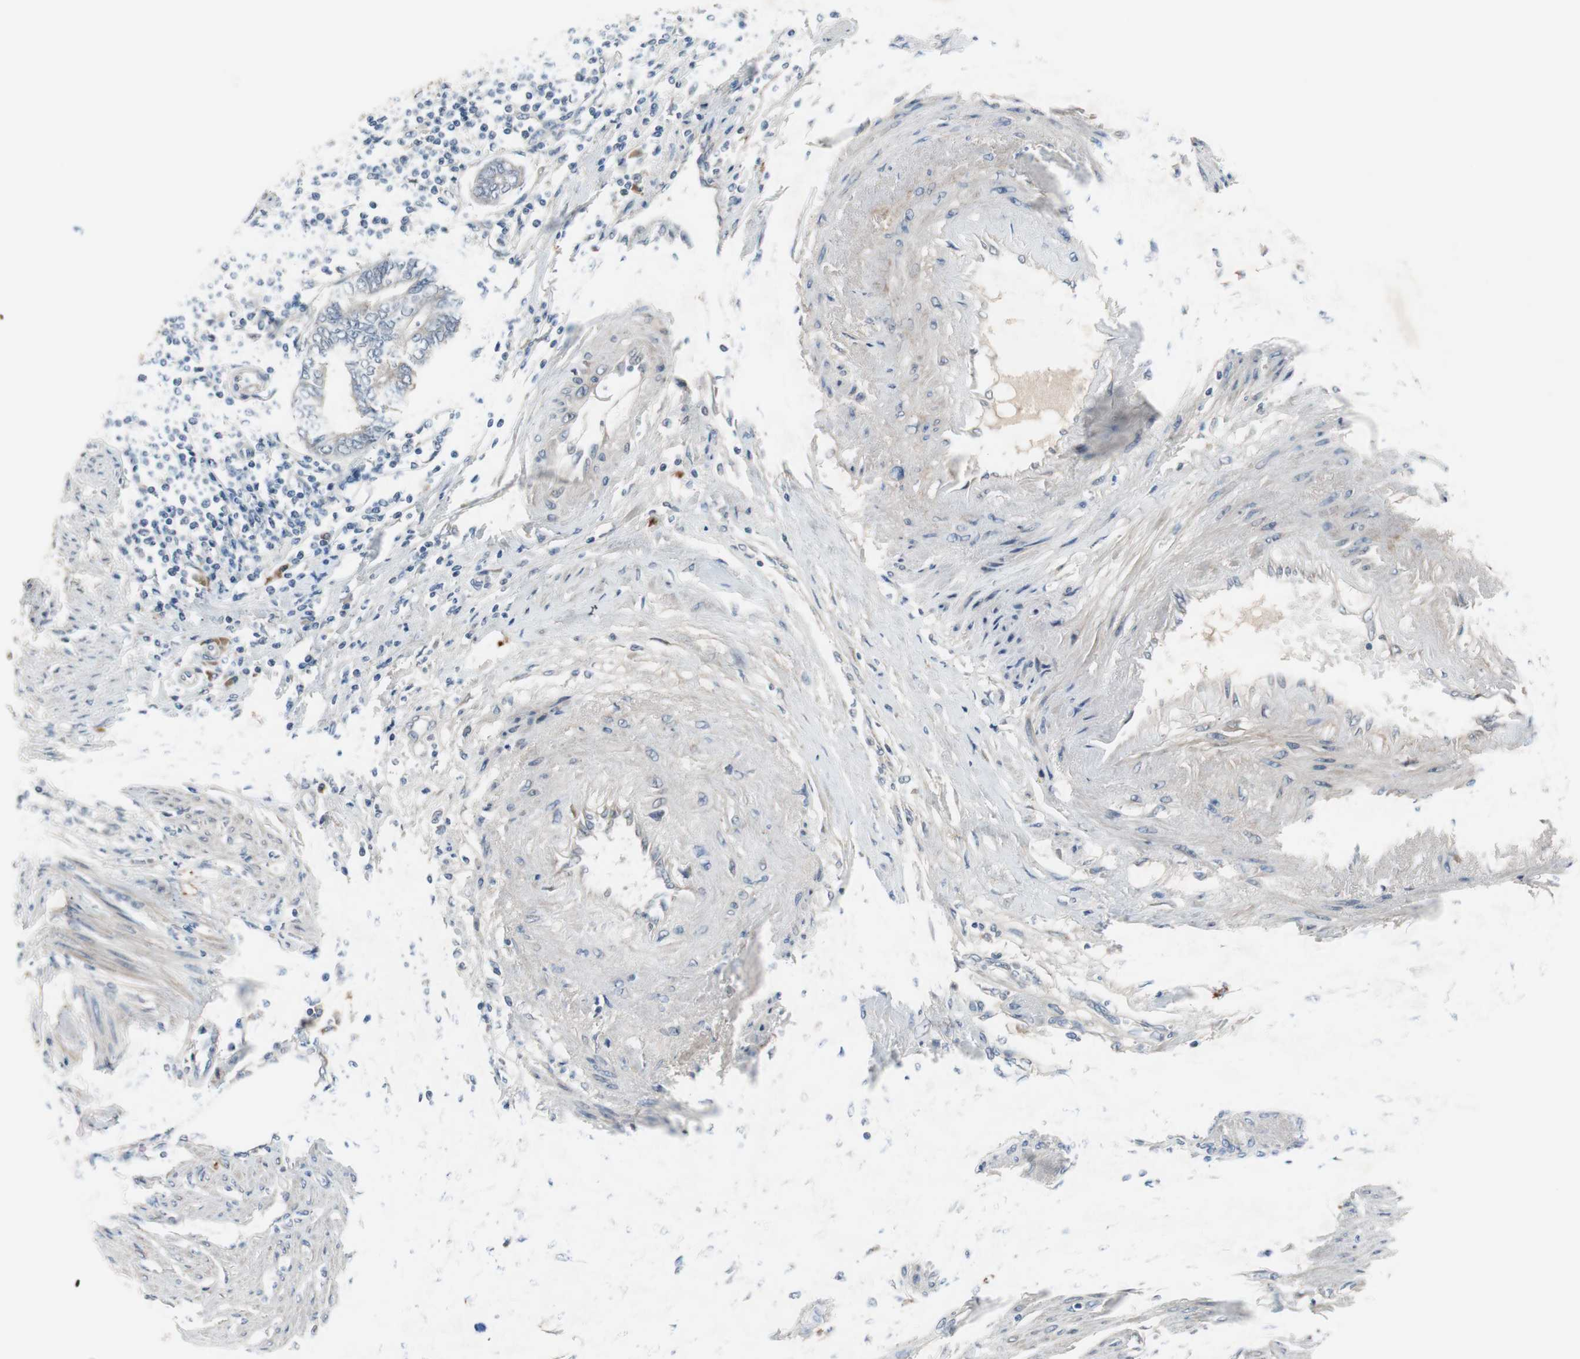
{"staining": {"intensity": "negative", "quantity": "none", "location": "none"}, "tissue": "endometrial cancer", "cell_type": "Tumor cells", "image_type": "cancer", "snomed": [{"axis": "morphology", "description": "Adenocarcinoma, NOS"}, {"axis": "topography", "description": "Uterus"}, {"axis": "topography", "description": "Endometrium"}], "caption": "Endometrial cancer stained for a protein using IHC reveals no positivity tumor cells.", "gene": "COL12A1", "patient": {"sex": "female", "age": 70}}